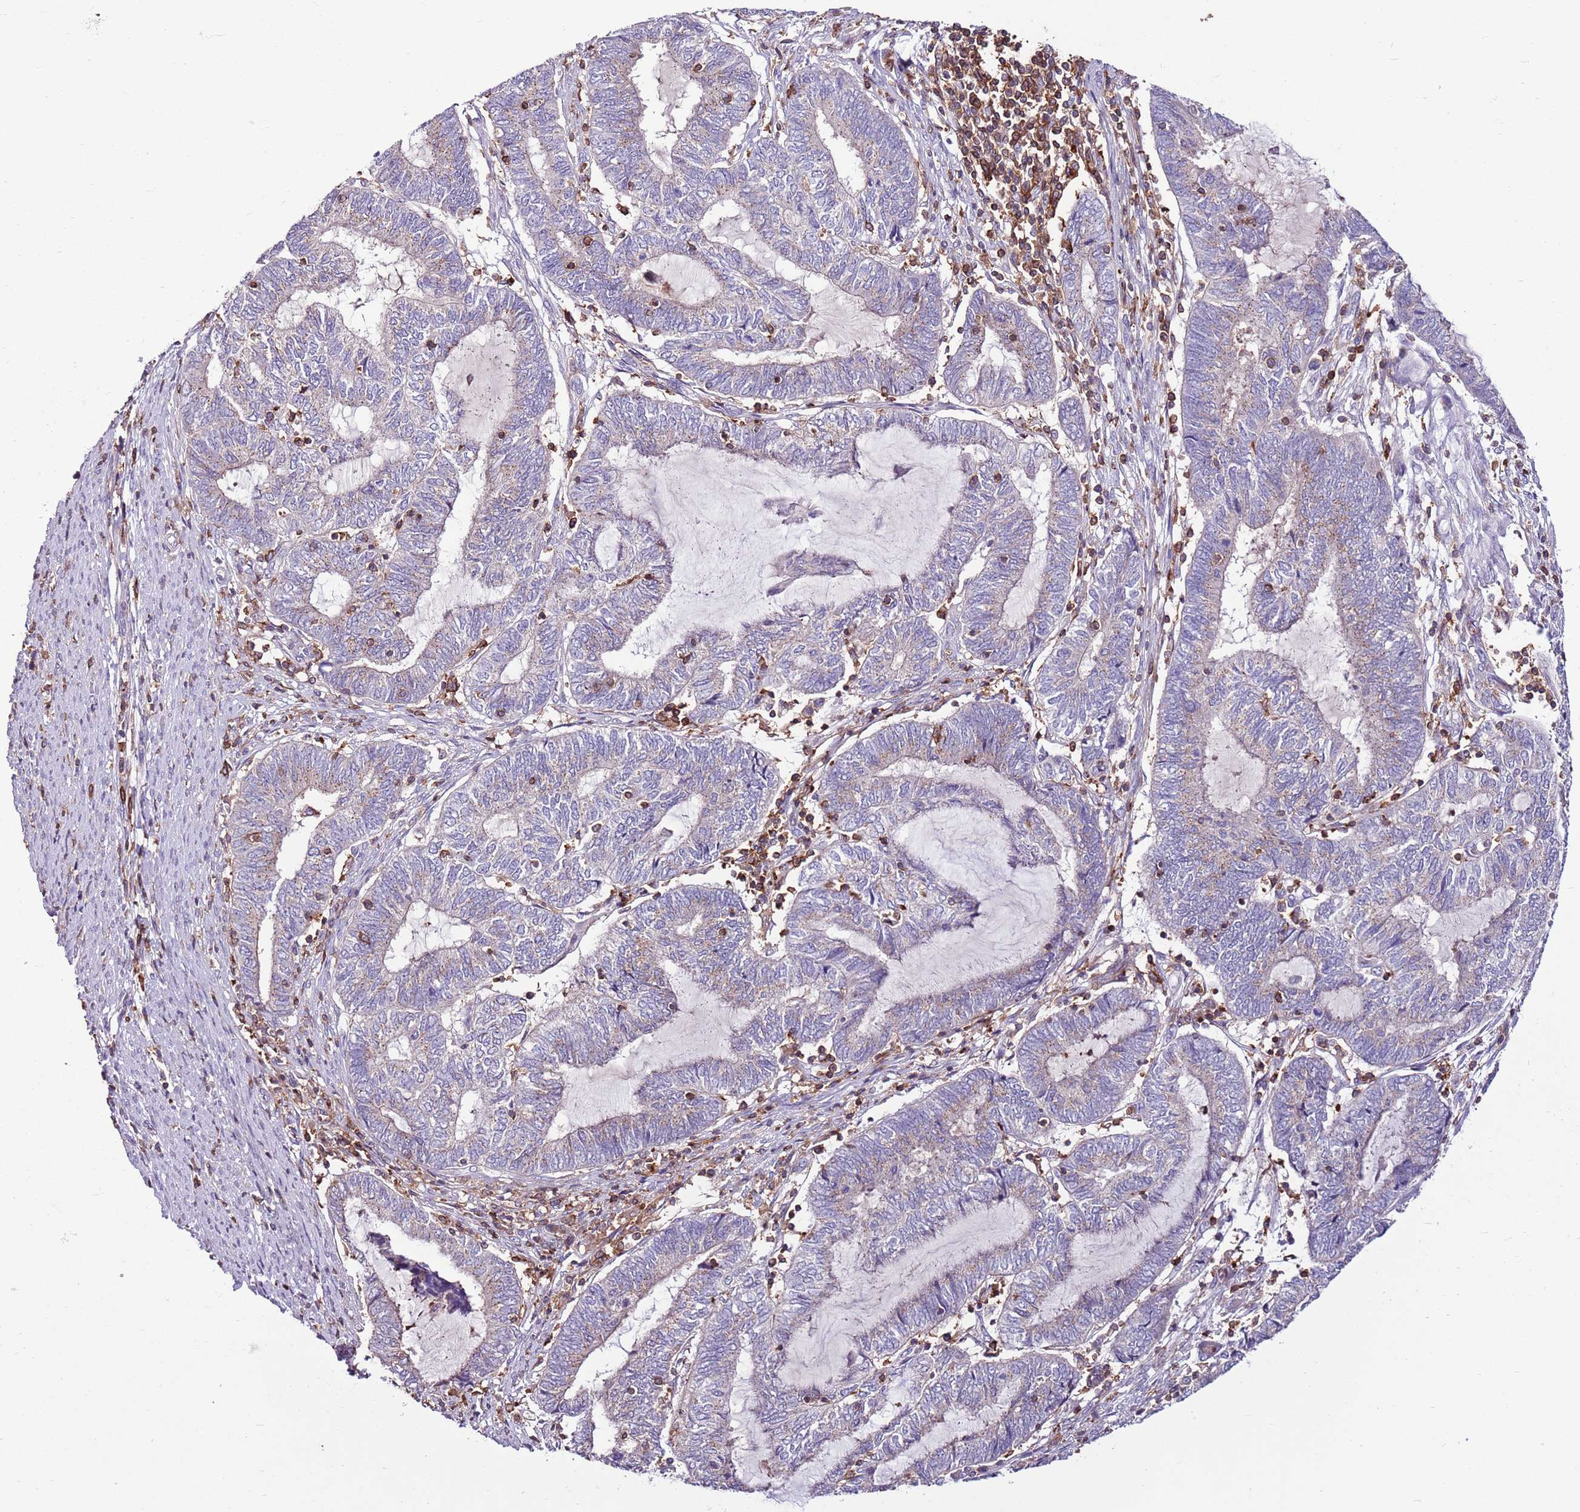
{"staining": {"intensity": "weak", "quantity": "<25%", "location": "cytoplasmic/membranous"}, "tissue": "endometrial cancer", "cell_type": "Tumor cells", "image_type": "cancer", "snomed": [{"axis": "morphology", "description": "Adenocarcinoma, NOS"}, {"axis": "topography", "description": "Uterus"}, {"axis": "topography", "description": "Endometrium"}], "caption": "A photomicrograph of endometrial adenocarcinoma stained for a protein displays no brown staining in tumor cells.", "gene": "ZSWIM1", "patient": {"sex": "female", "age": 70}}